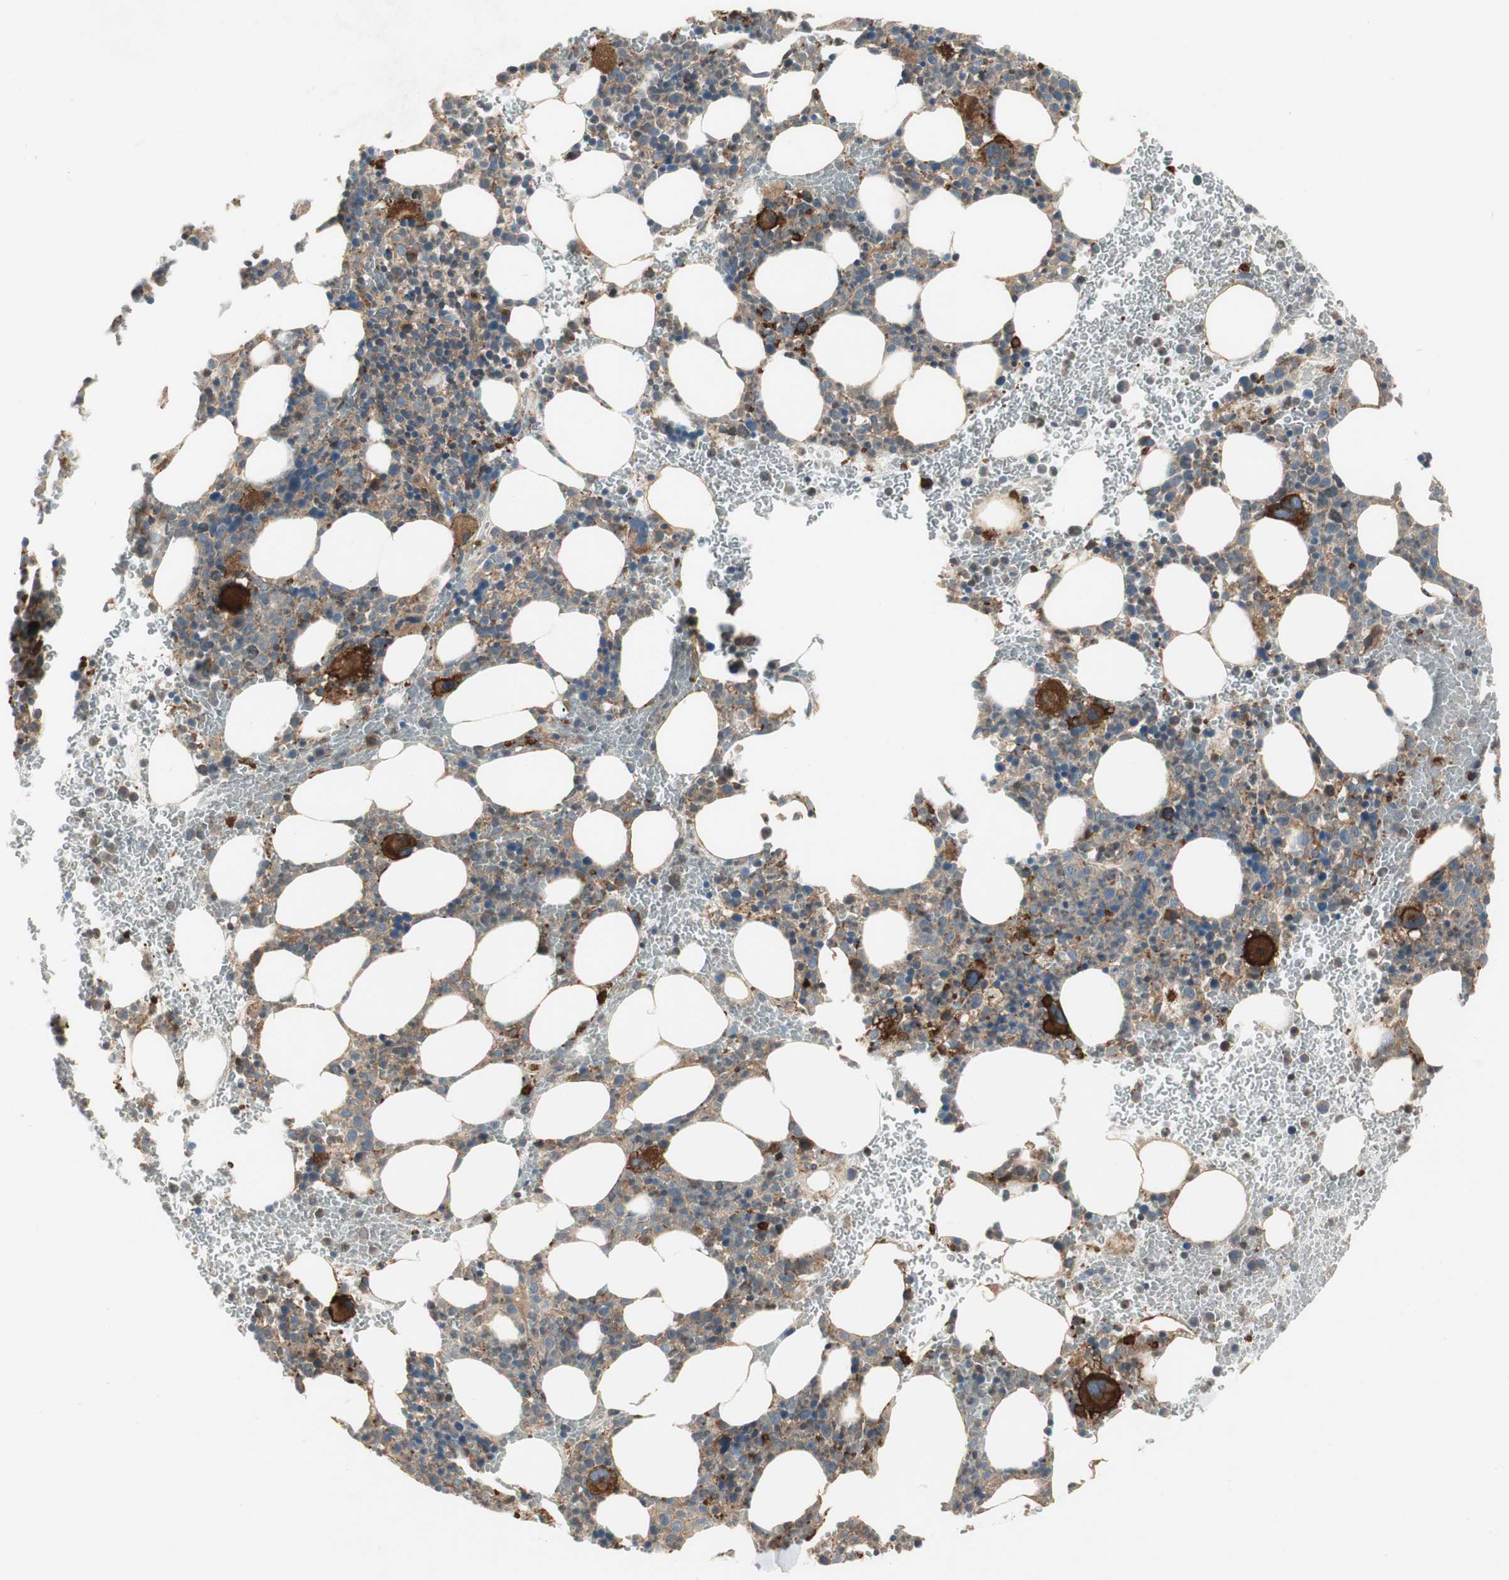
{"staining": {"intensity": "strong", "quantity": "25%-75%", "location": "cytoplasmic/membranous"}, "tissue": "bone marrow", "cell_type": "Hematopoietic cells", "image_type": "normal", "snomed": [{"axis": "morphology", "description": "Normal tissue, NOS"}, {"axis": "morphology", "description": "Inflammation, NOS"}, {"axis": "topography", "description": "Bone marrow"}], "caption": "IHC (DAB) staining of normal bone marrow shows strong cytoplasmic/membranous protein expression in about 25%-75% of hematopoietic cells. The staining was performed using DAB (3,3'-diaminobenzidine), with brown indicating positive protein expression. Nuclei are stained blue with hematoxylin.", "gene": "PRKG1", "patient": {"sex": "female", "age": 54}}